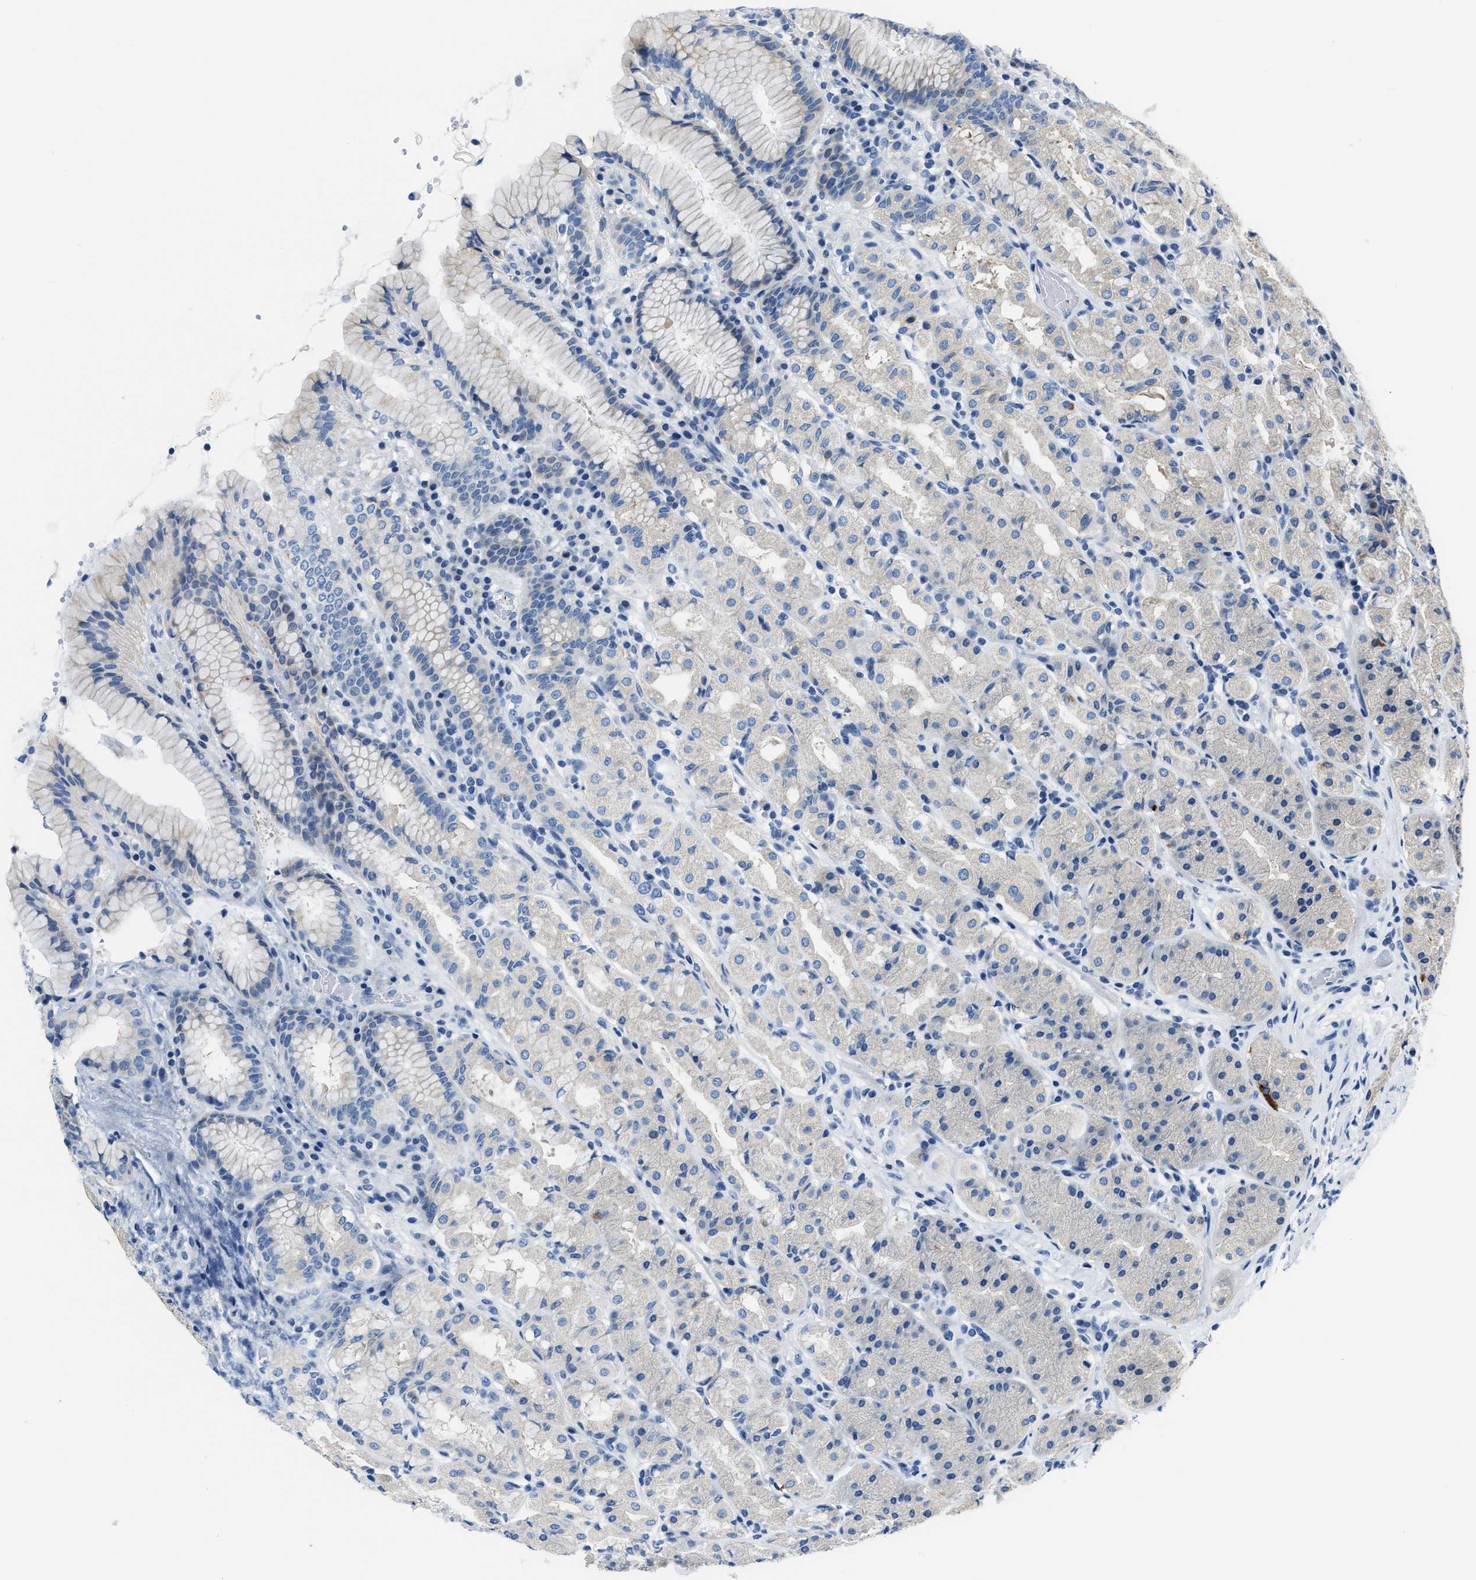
{"staining": {"intensity": "negative", "quantity": "none", "location": "none"}, "tissue": "stomach", "cell_type": "Glandular cells", "image_type": "normal", "snomed": [{"axis": "morphology", "description": "Normal tissue, NOS"}, {"axis": "topography", "description": "Stomach"}, {"axis": "topography", "description": "Stomach, lower"}], "caption": "This is an IHC histopathology image of normal stomach. There is no positivity in glandular cells.", "gene": "ASZ1", "patient": {"sex": "female", "age": 56}}